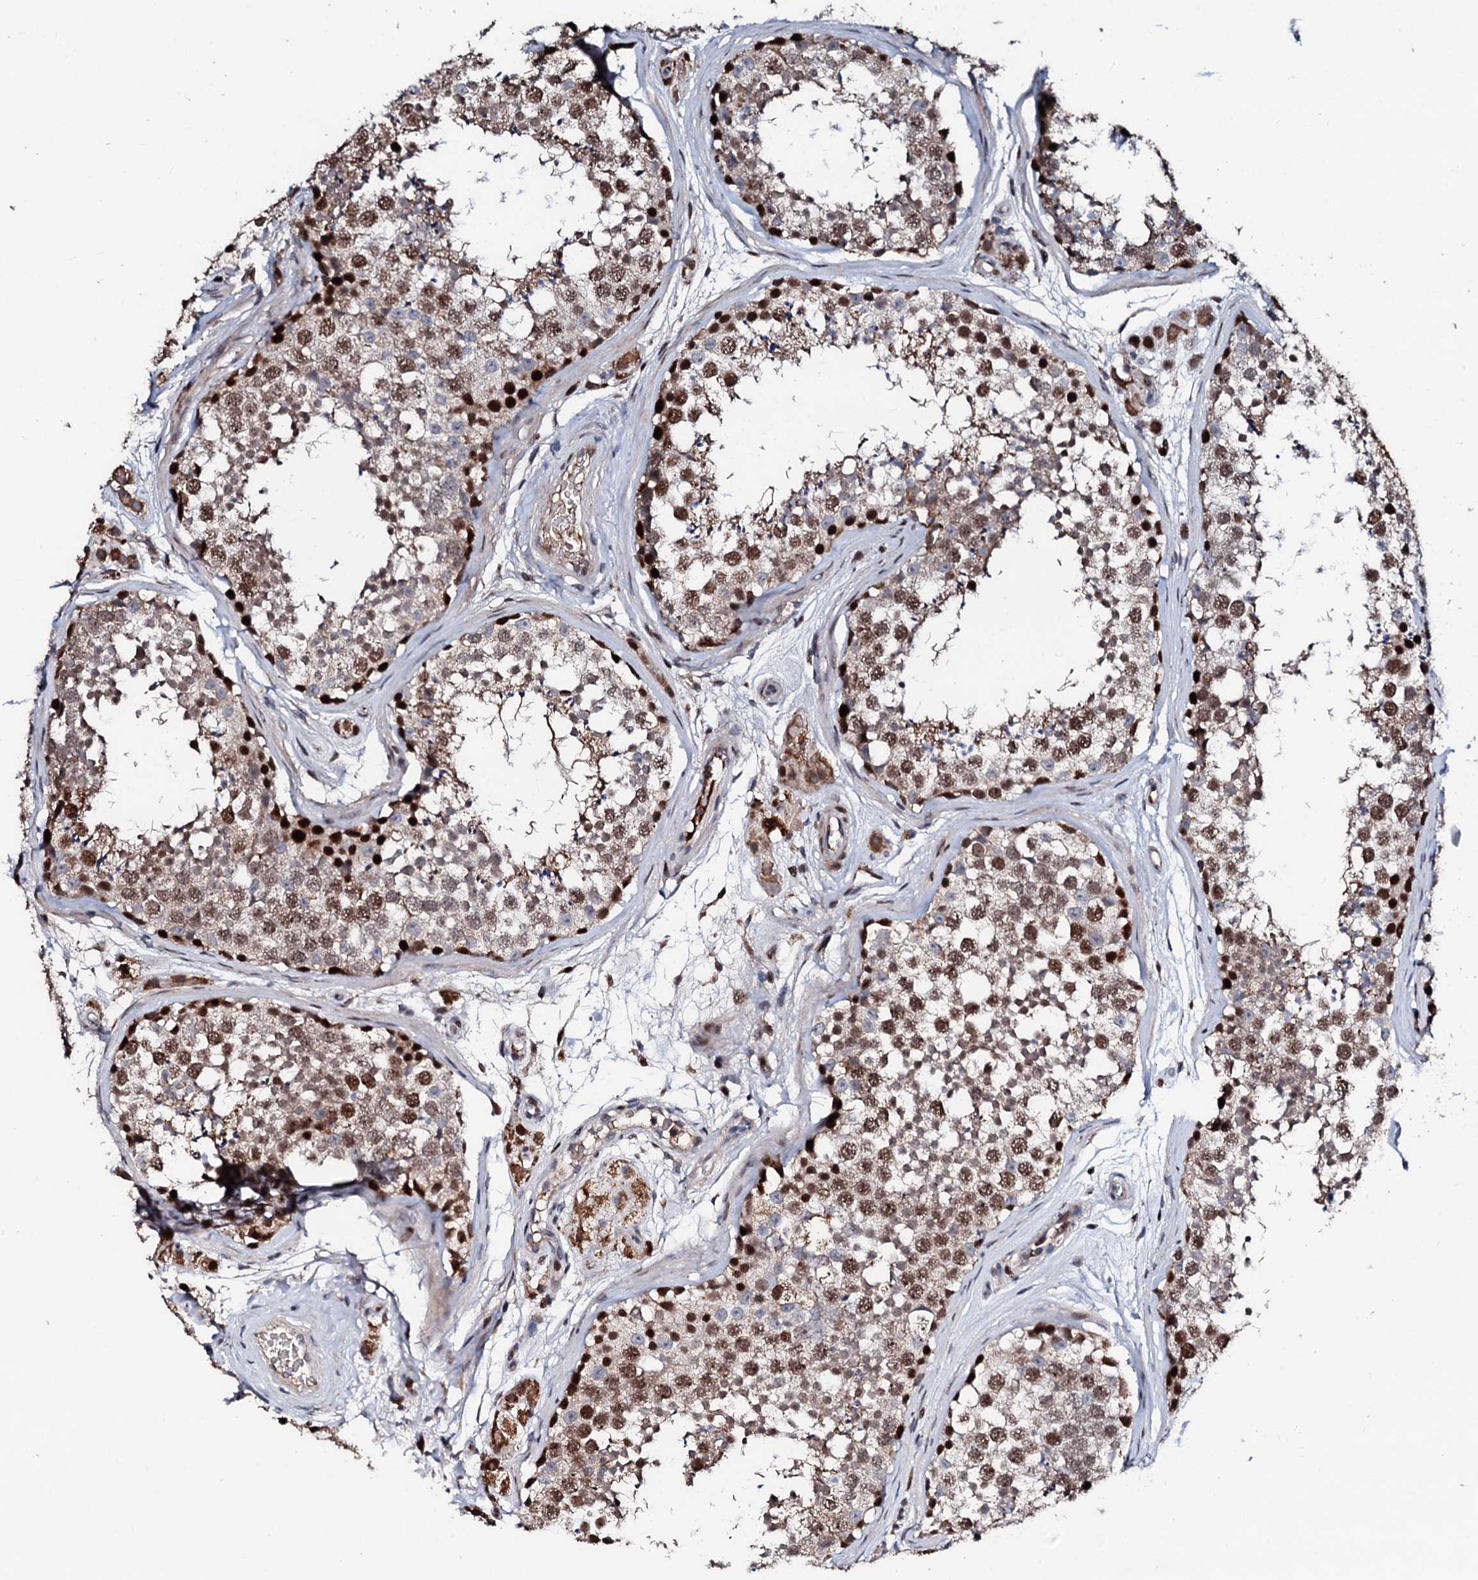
{"staining": {"intensity": "strong", "quantity": "25%-75%", "location": "nuclear"}, "tissue": "testis", "cell_type": "Cells in seminiferous ducts", "image_type": "normal", "snomed": [{"axis": "morphology", "description": "Normal tissue, NOS"}, {"axis": "topography", "description": "Testis"}], "caption": "This photomicrograph reveals immunohistochemistry (IHC) staining of unremarkable testis, with high strong nuclear positivity in about 25%-75% of cells in seminiferous ducts.", "gene": "KIF18A", "patient": {"sex": "male", "age": 56}}